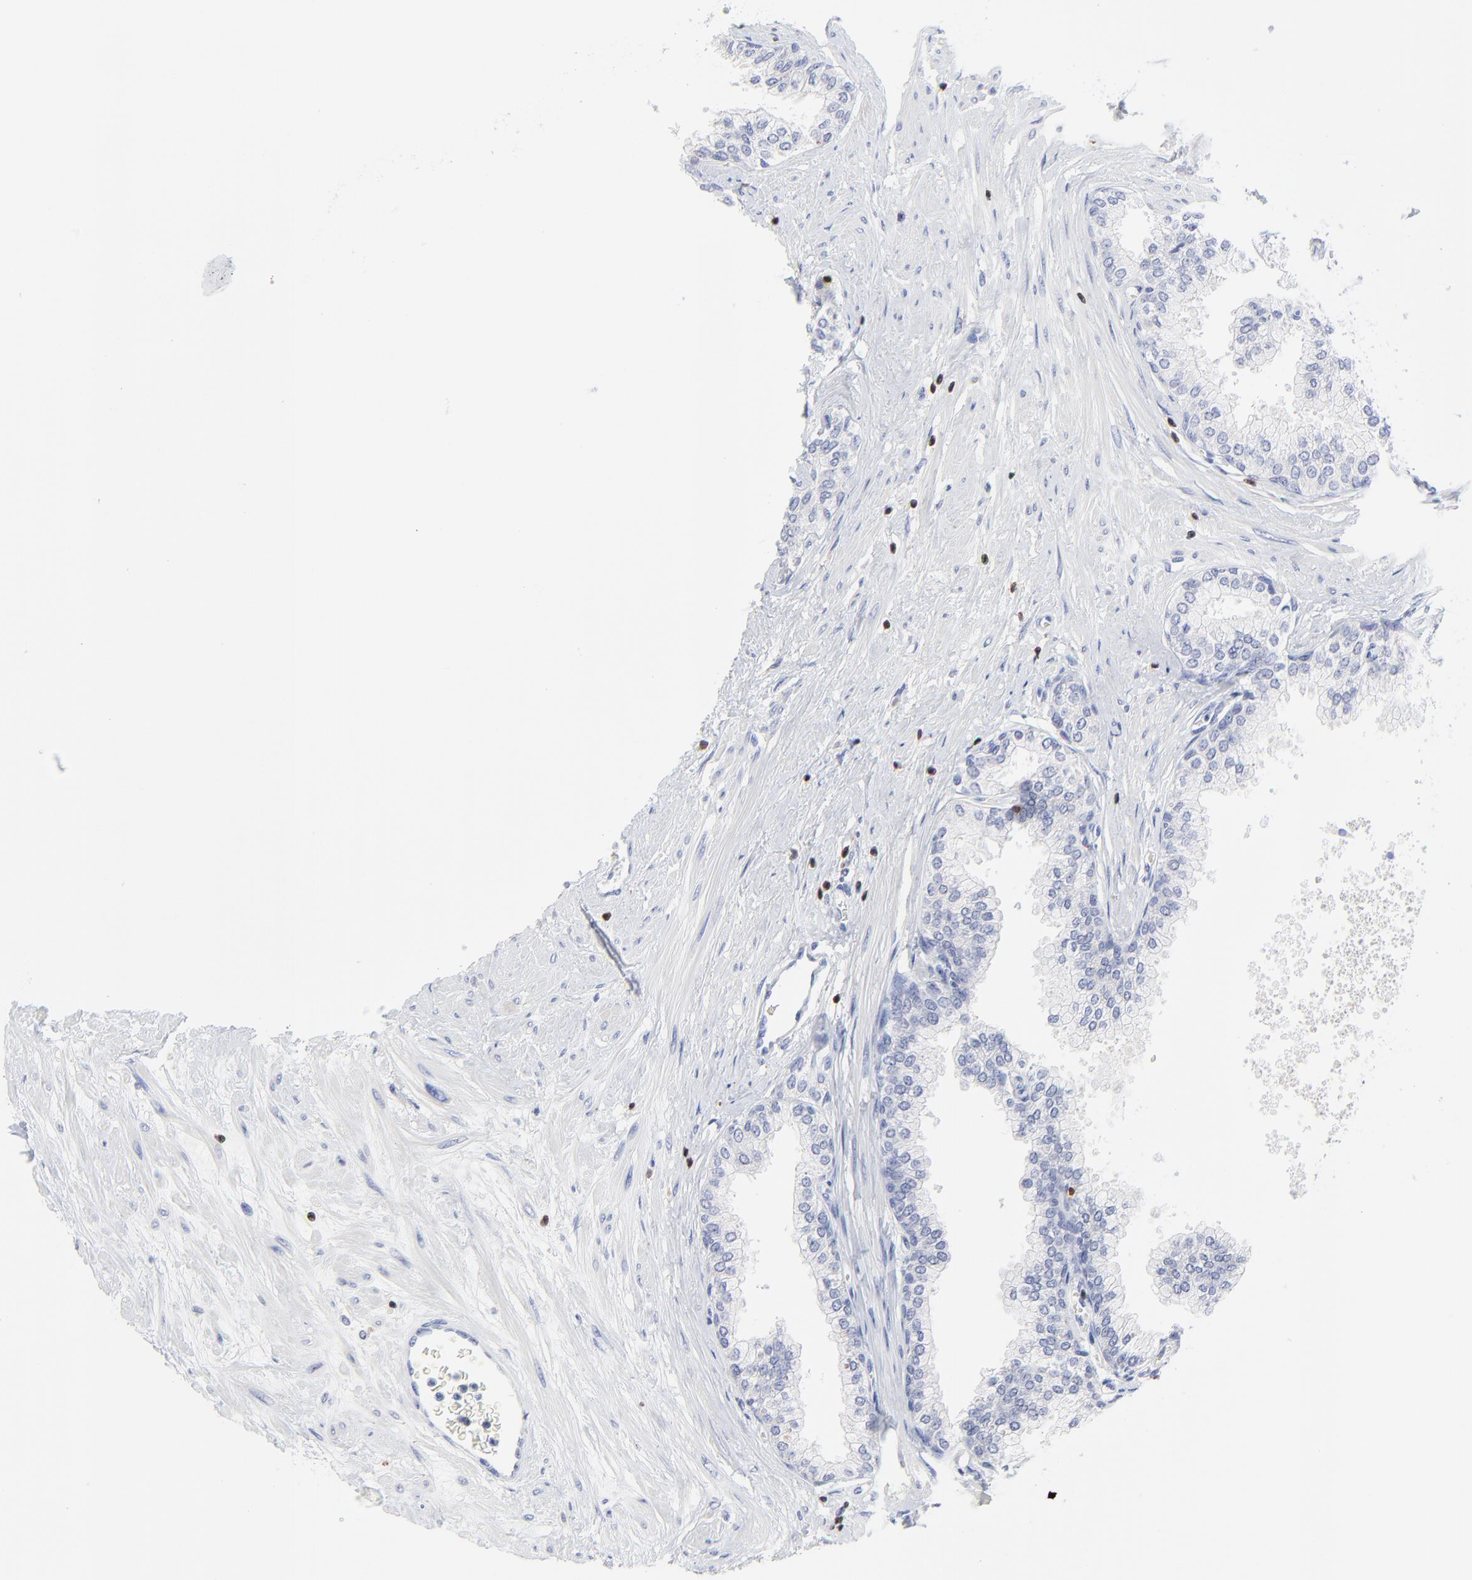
{"staining": {"intensity": "negative", "quantity": "none", "location": "none"}, "tissue": "prostate", "cell_type": "Glandular cells", "image_type": "normal", "snomed": [{"axis": "morphology", "description": "Normal tissue, NOS"}, {"axis": "topography", "description": "Prostate"}], "caption": "Normal prostate was stained to show a protein in brown. There is no significant staining in glandular cells. (Stains: DAB immunohistochemistry (IHC) with hematoxylin counter stain, Microscopy: brightfield microscopy at high magnification).", "gene": "ZAP70", "patient": {"sex": "male", "age": 60}}